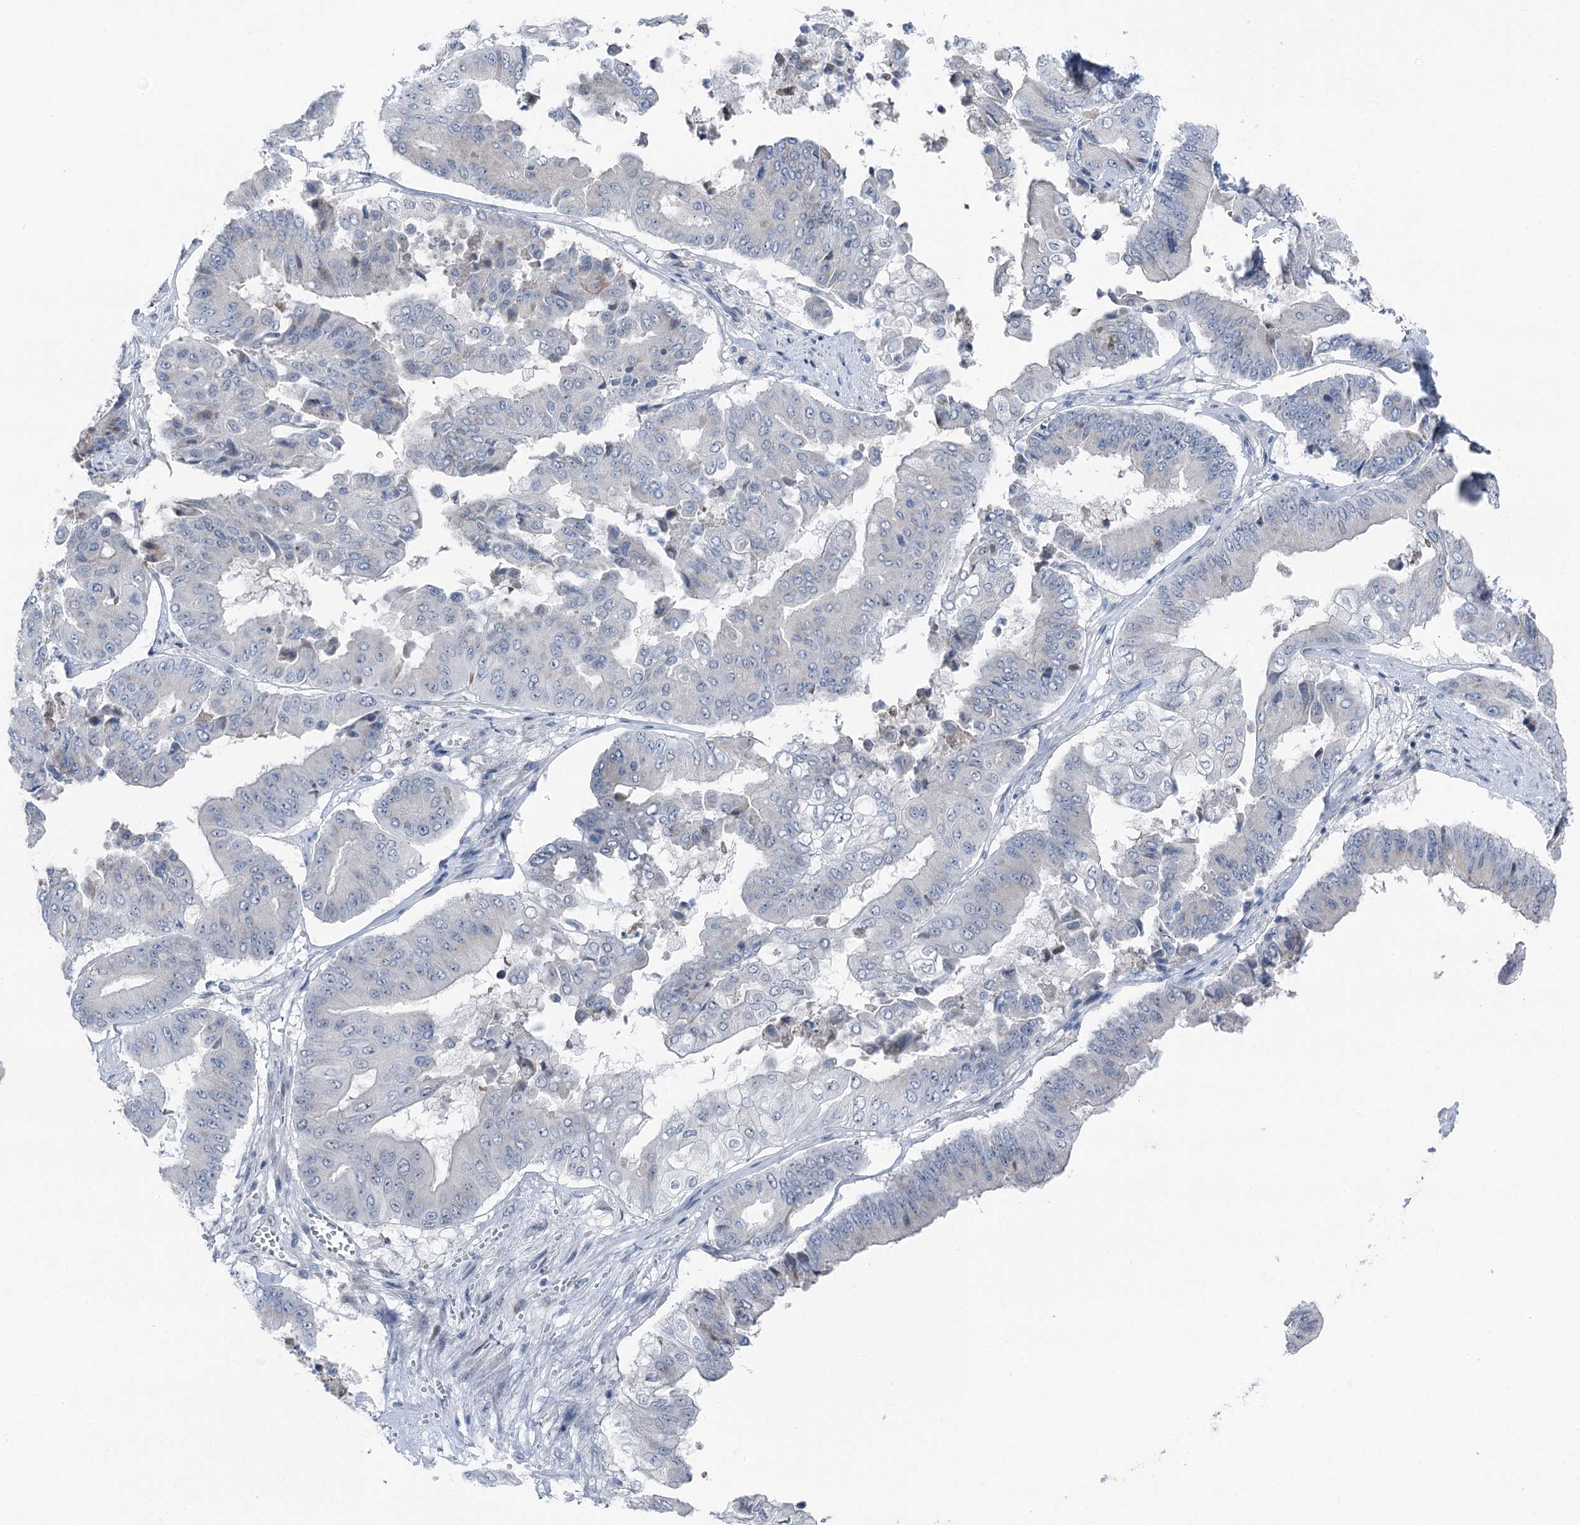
{"staining": {"intensity": "negative", "quantity": "none", "location": "none"}, "tissue": "pancreatic cancer", "cell_type": "Tumor cells", "image_type": "cancer", "snomed": [{"axis": "morphology", "description": "Adenocarcinoma, NOS"}, {"axis": "topography", "description": "Pancreas"}], "caption": "There is no significant staining in tumor cells of pancreatic adenocarcinoma. The staining is performed using DAB brown chromogen with nuclei counter-stained in using hematoxylin.", "gene": "STEEP1", "patient": {"sex": "female", "age": 77}}